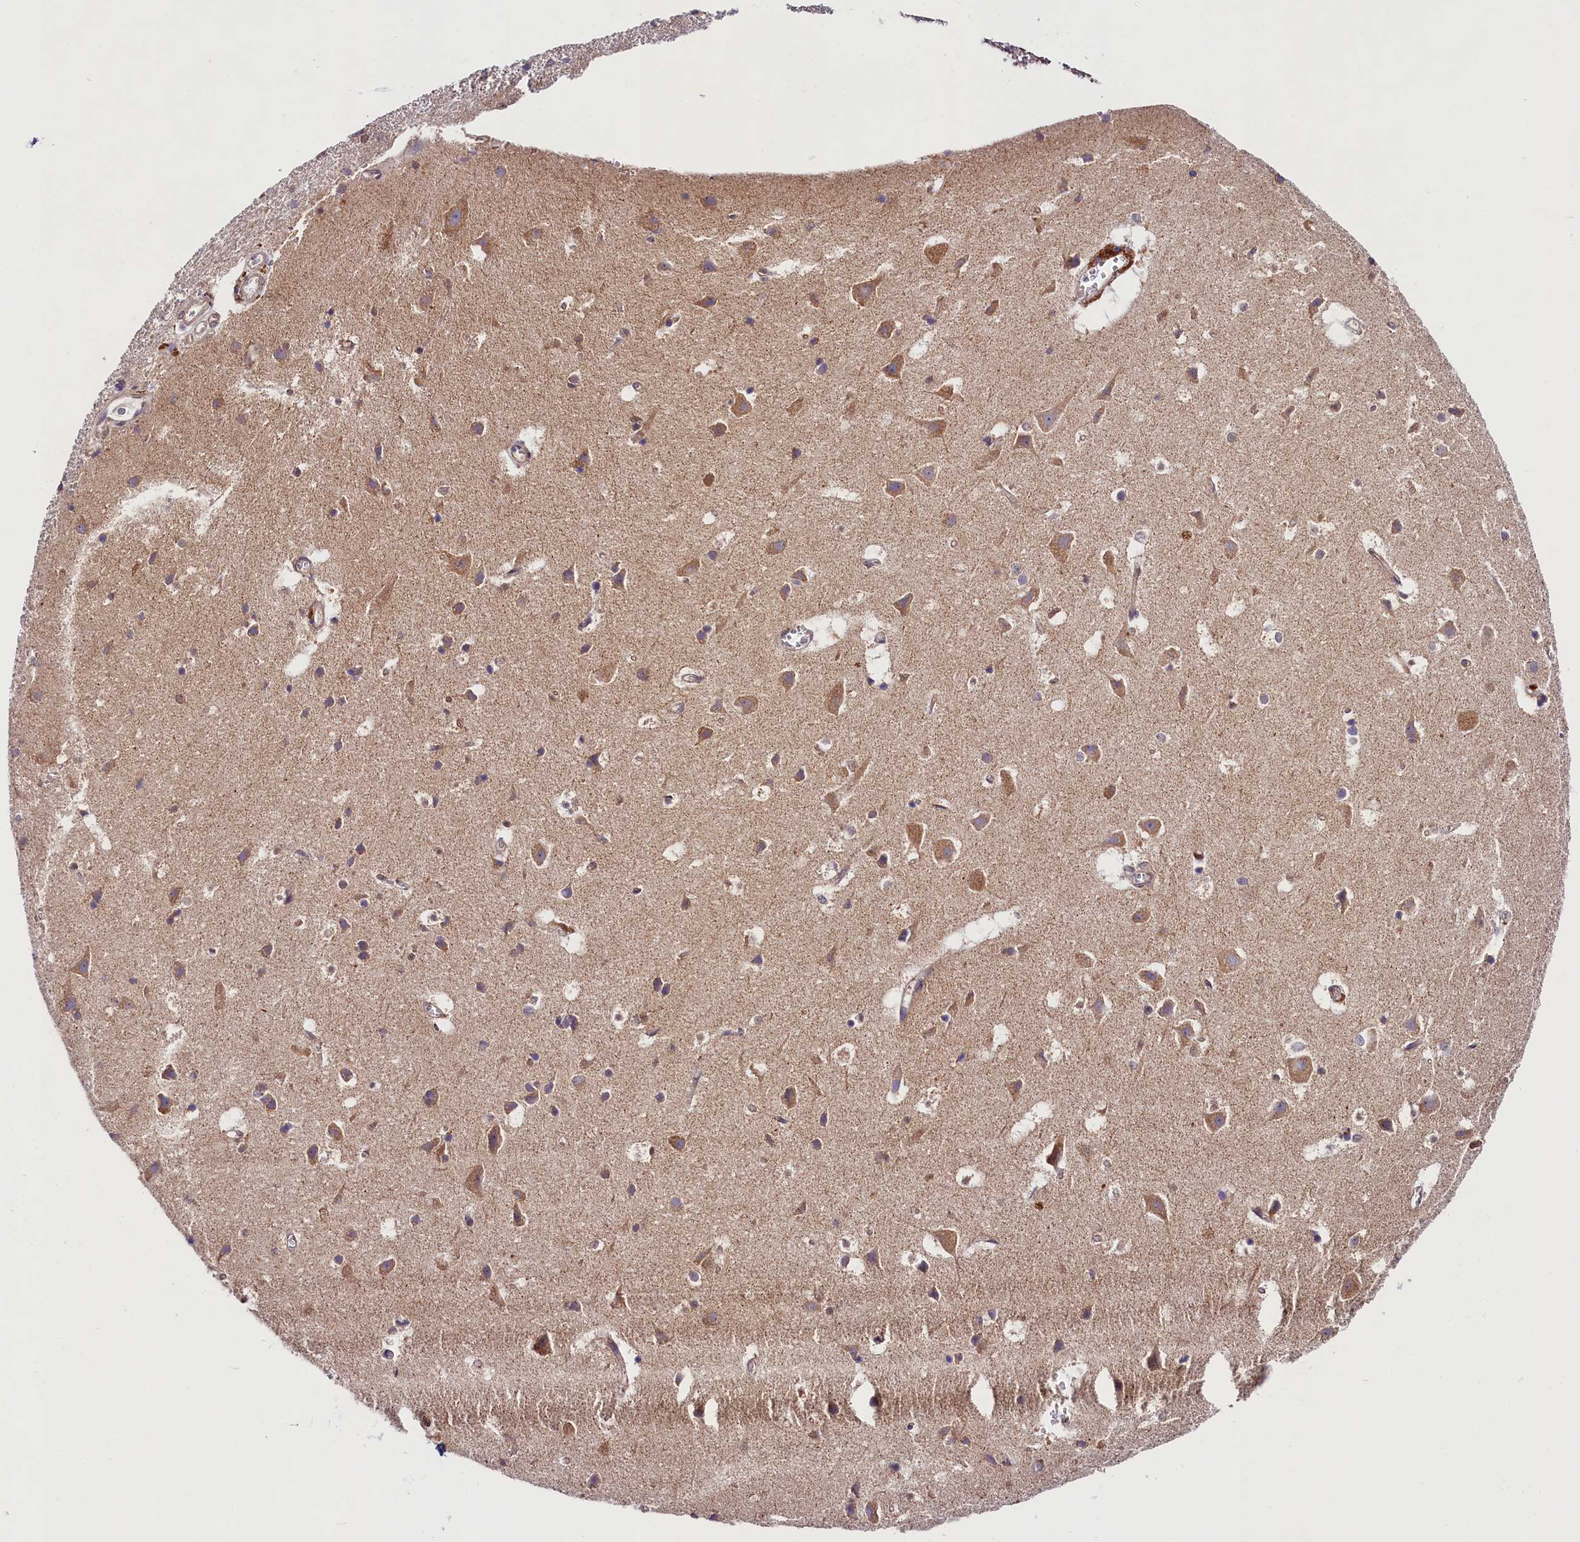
{"staining": {"intensity": "weak", "quantity": ">75%", "location": "cytoplasmic/membranous"}, "tissue": "cerebral cortex", "cell_type": "Endothelial cells", "image_type": "normal", "snomed": [{"axis": "morphology", "description": "Normal tissue, NOS"}, {"axis": "topography", "description": "Cerebral cortex"}], "caption": "Weak cytoplasmic/membranous protein expression is present in approximately >75% of endothelial cells in cerebral cortex. Immunohistochemistry (ihc) stains the protein in brown and the nuclei are stained blue.", "gene": "SPG11", "patient": {"sex": "male", "age": 54}}